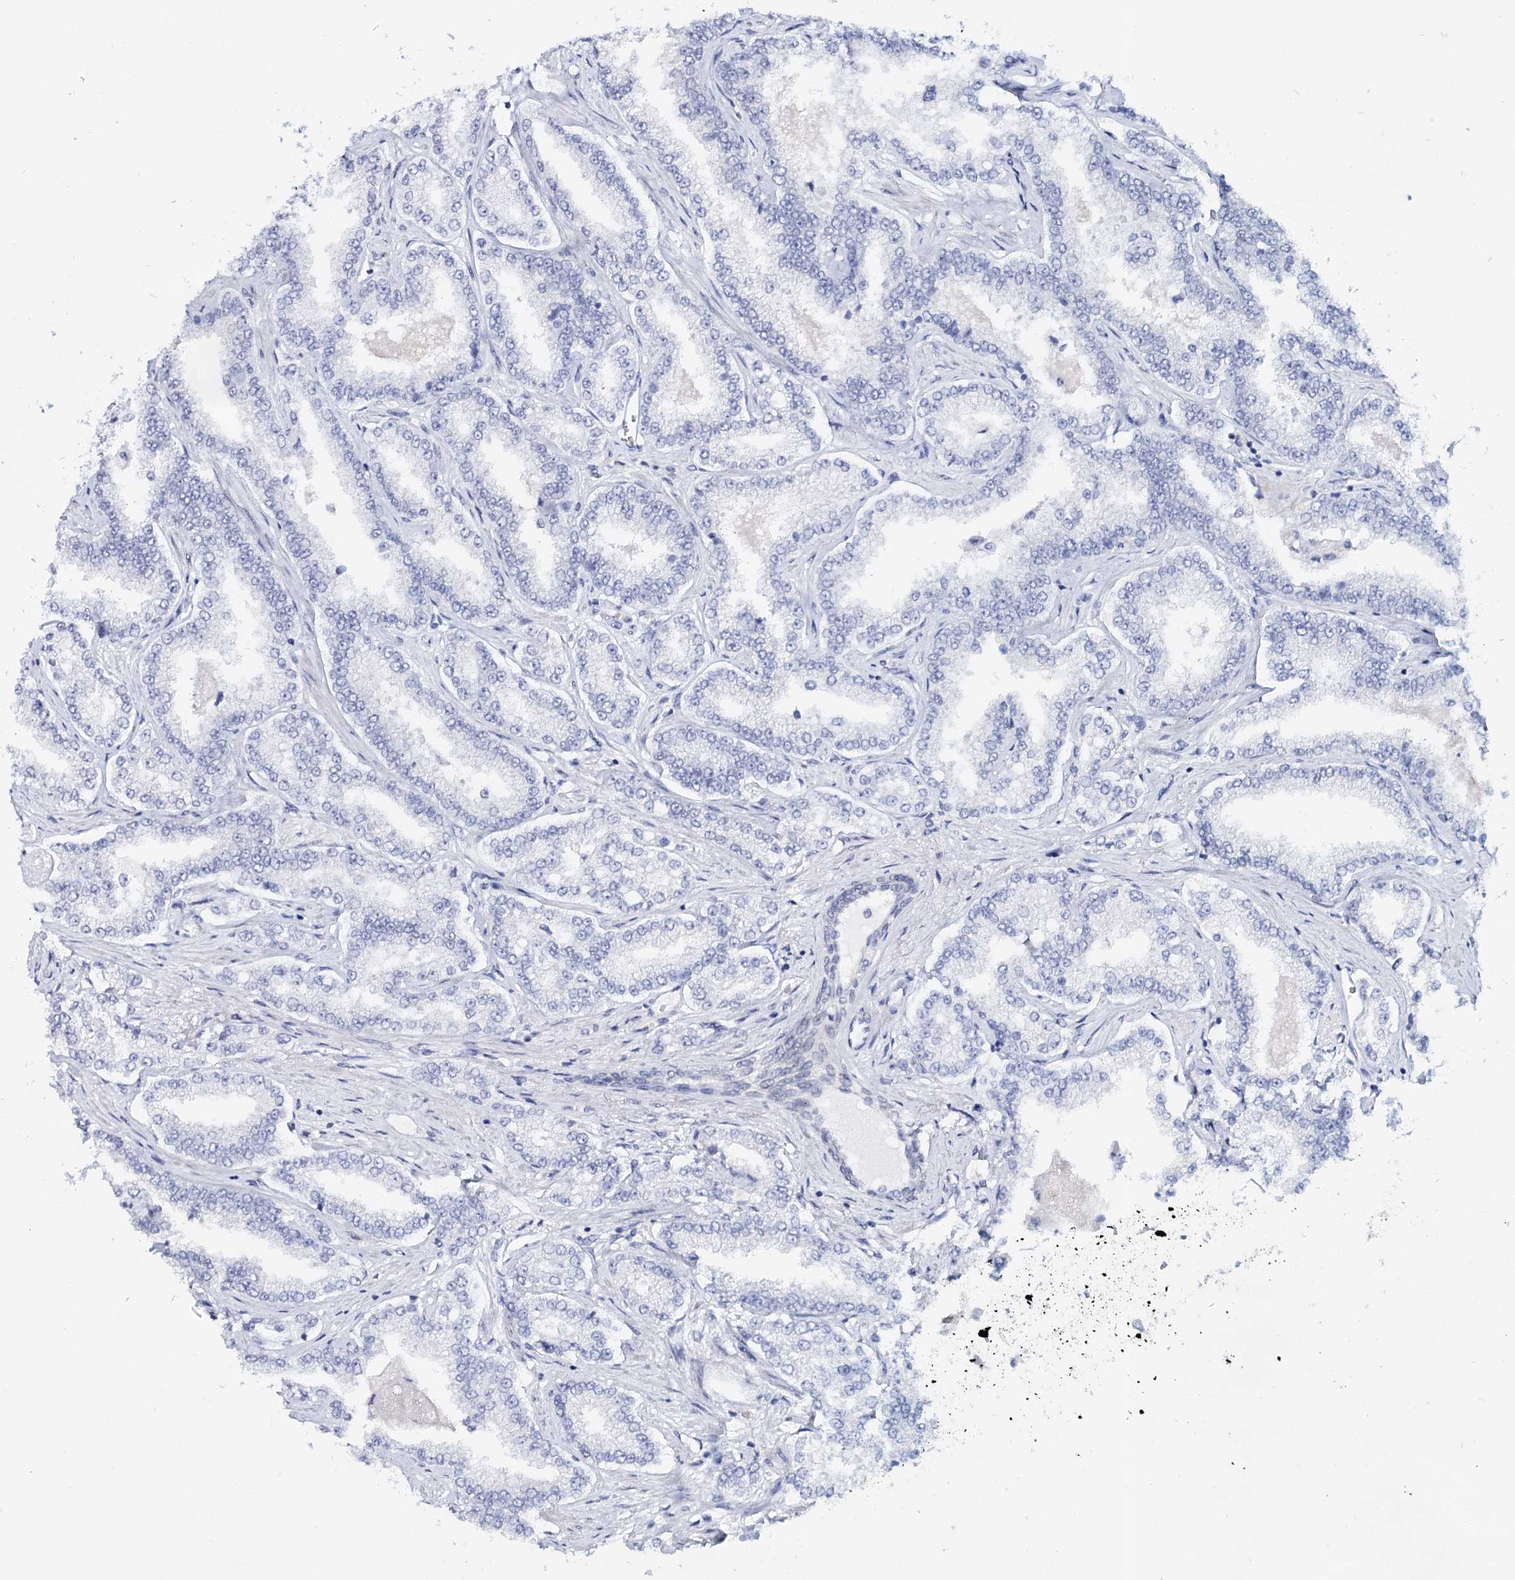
{"staining": {"intensity": "negative", "quantity": "none", "location": "none"}, "tissue": "prostate cancer", "cell_type": "Tumor cells", "image_type": "cancer", "snomed": [{"axis": "morphology", "description": "Normal tissue, NOS"}, {"axis": "morphology", "description": "Adenocarcinoma, High grade"}, {"axis": "topography", "description": "Prostate"}], "caption": "Immunohistochemistry histopathology image of neoplastic tissue: prostate cancer stained with DAB displays no significant protein positivity in tumor cells. The staining is performed using DAB brown chromogen with nuclei counter-stained in using hematoxylin.", "gene": "HSPA4L", "patient": {"sex": "male", "age": 83}}